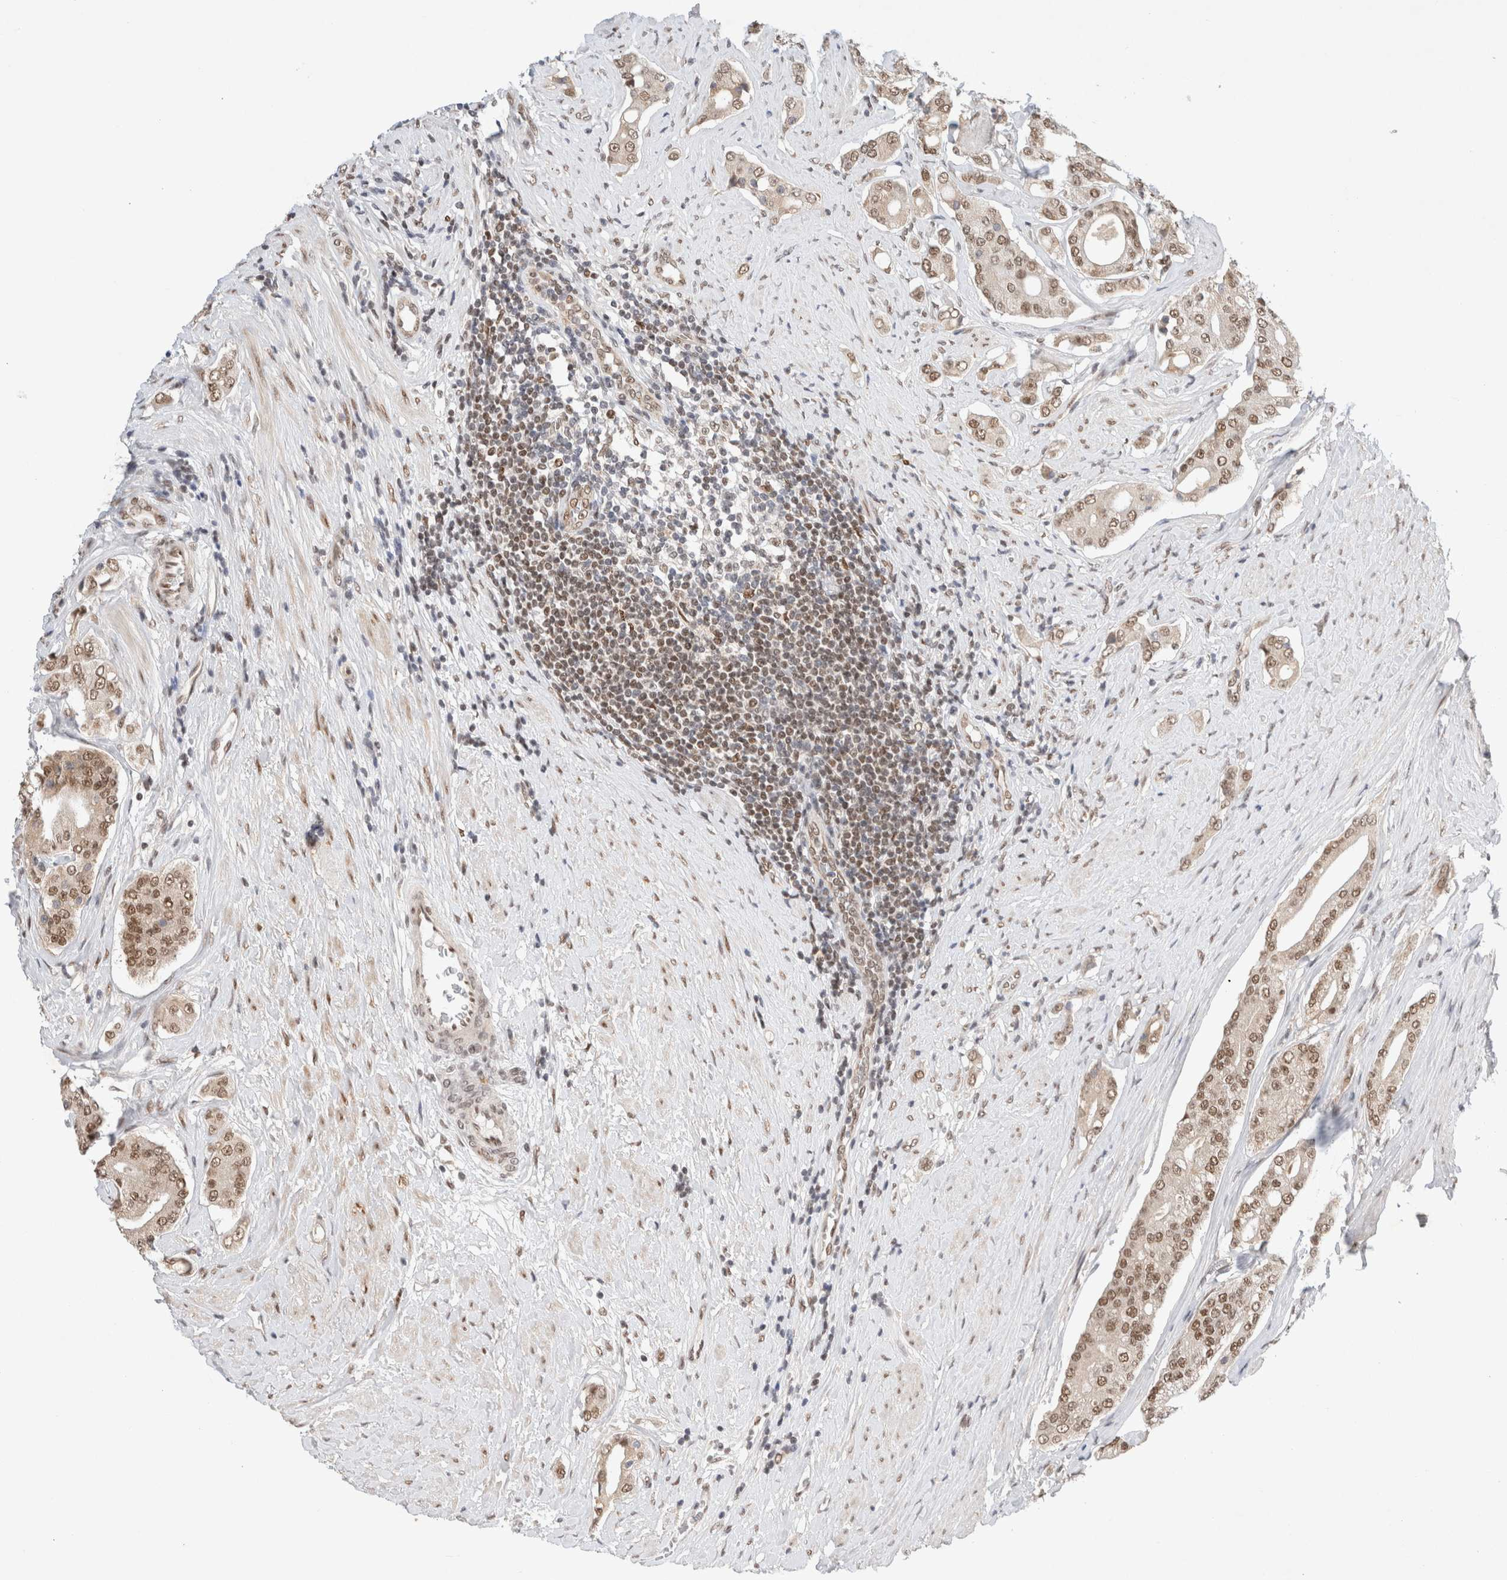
{"staining": {"intensity": "moderate", "quantity": ">75%", "location": "nuclear"}, "tissue": "prostate cancer", "cell_type": "Tumor cells", "image_type": "cancer", "snomed": [{"axis": "morphology", "description": "Adenocarcinoma, High grade"}, {"axis": "topography", "description": "Prostate"}], "caption": "About >75% of tumor cells in human adenocarcinoma (high-grade) (prostate) display moderate nuclear protein staining as visualized by brown immunohistochemical staining.", "gene": "GTF2I", "patient": {"sex": "male", "age": 71}}